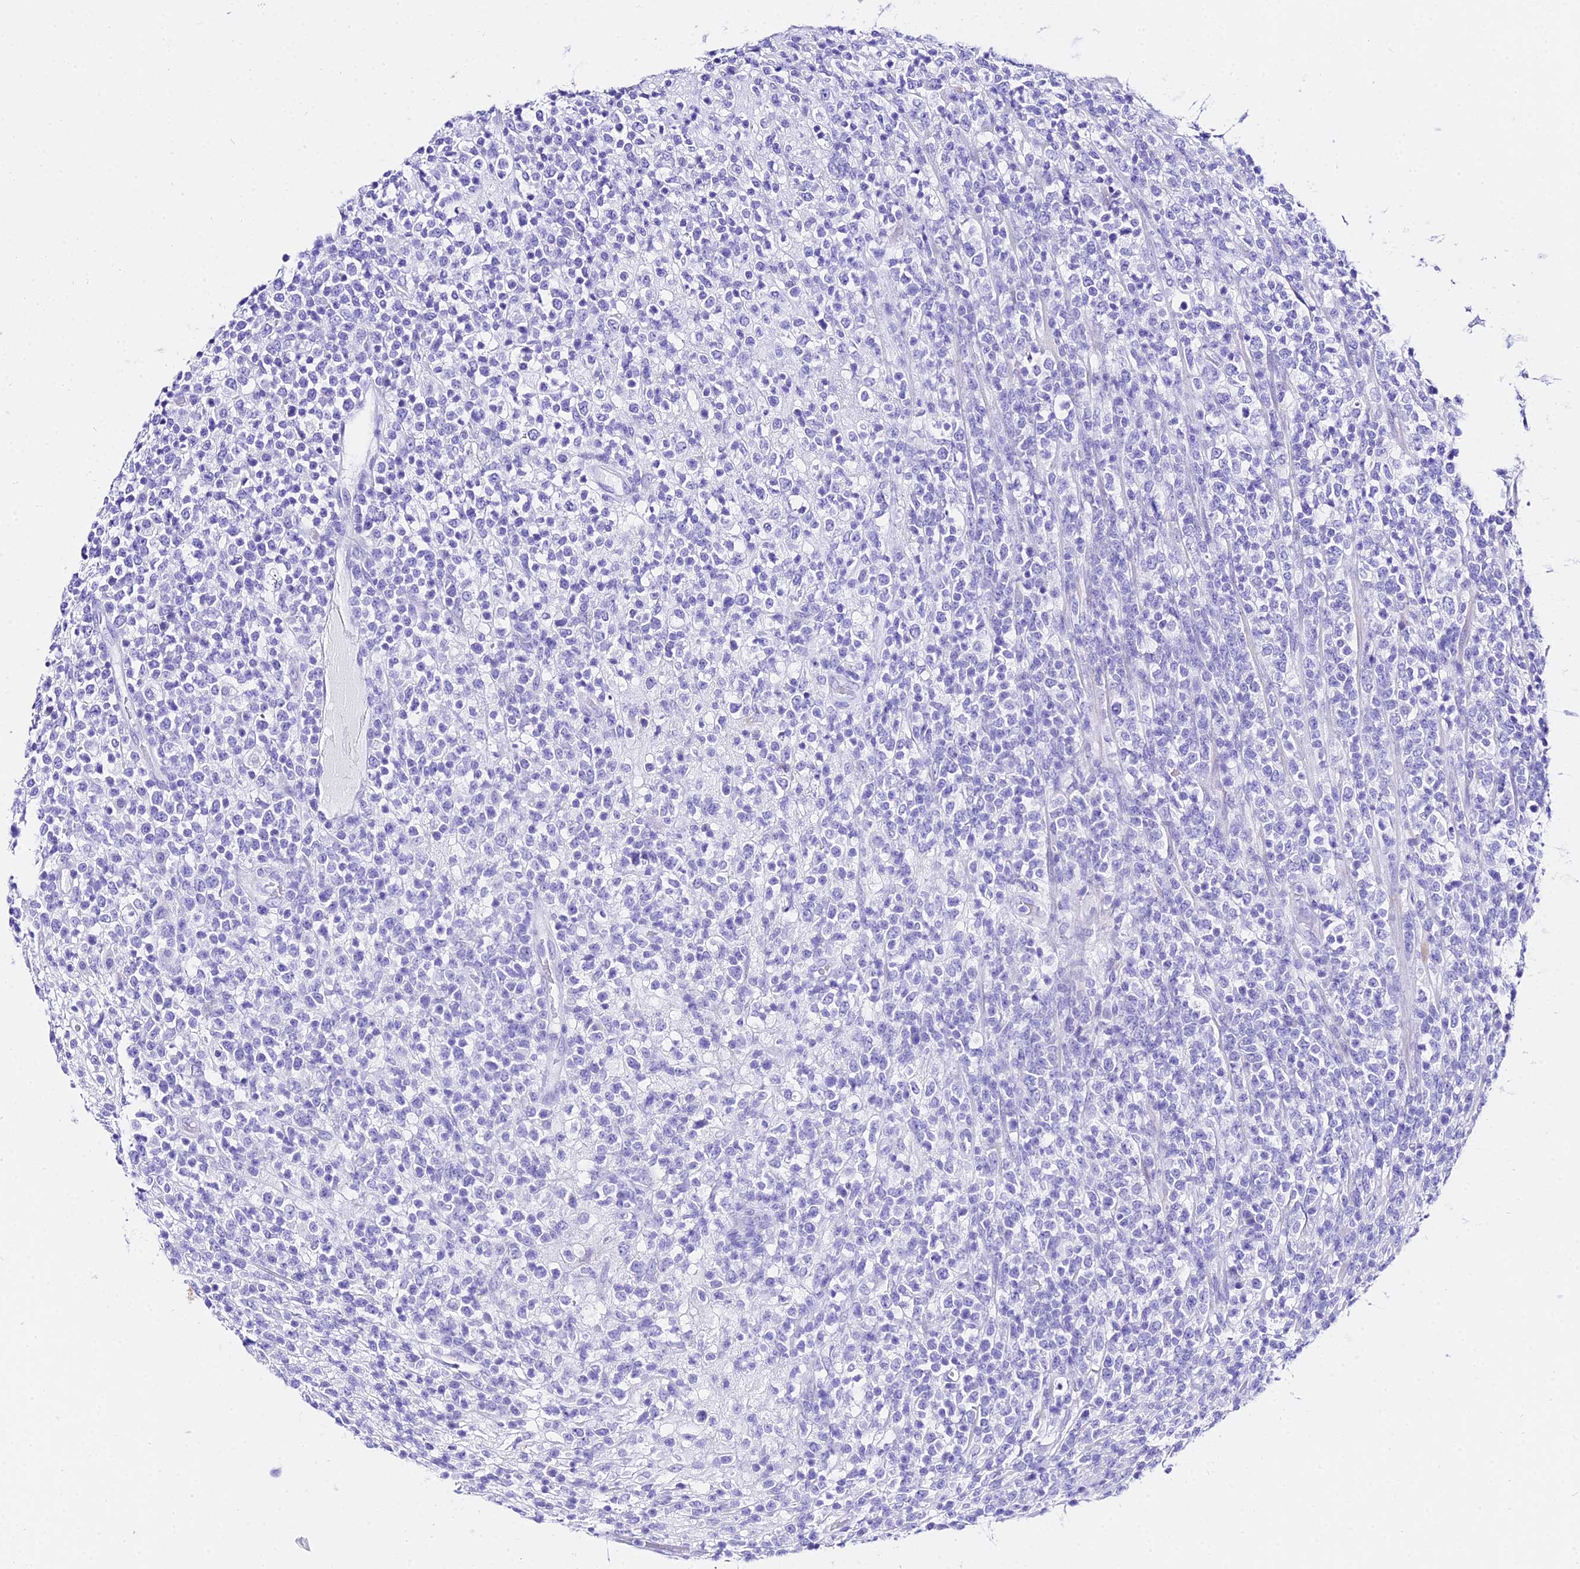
{"staining": {"intensity": "negative", "quantity": "none", "location": "none"}, "tissue": "lymphoma", "cell_type": "Tumor cells", "image_type": "cancer", "snomed": [{"axis": "morphology", "description": "Malignant lymphoma, non-Hodgkin's type, High grade"}, {"axis": "topography", "description": "Colon"}], "caption": "An immunohistochemistry (IHC) photomicrograph of lymphoma is shown. There is no staining in tumor cells of lymphoma.", "gene": "TRMT44", "patient": {"sex": "female", "age": 53}}